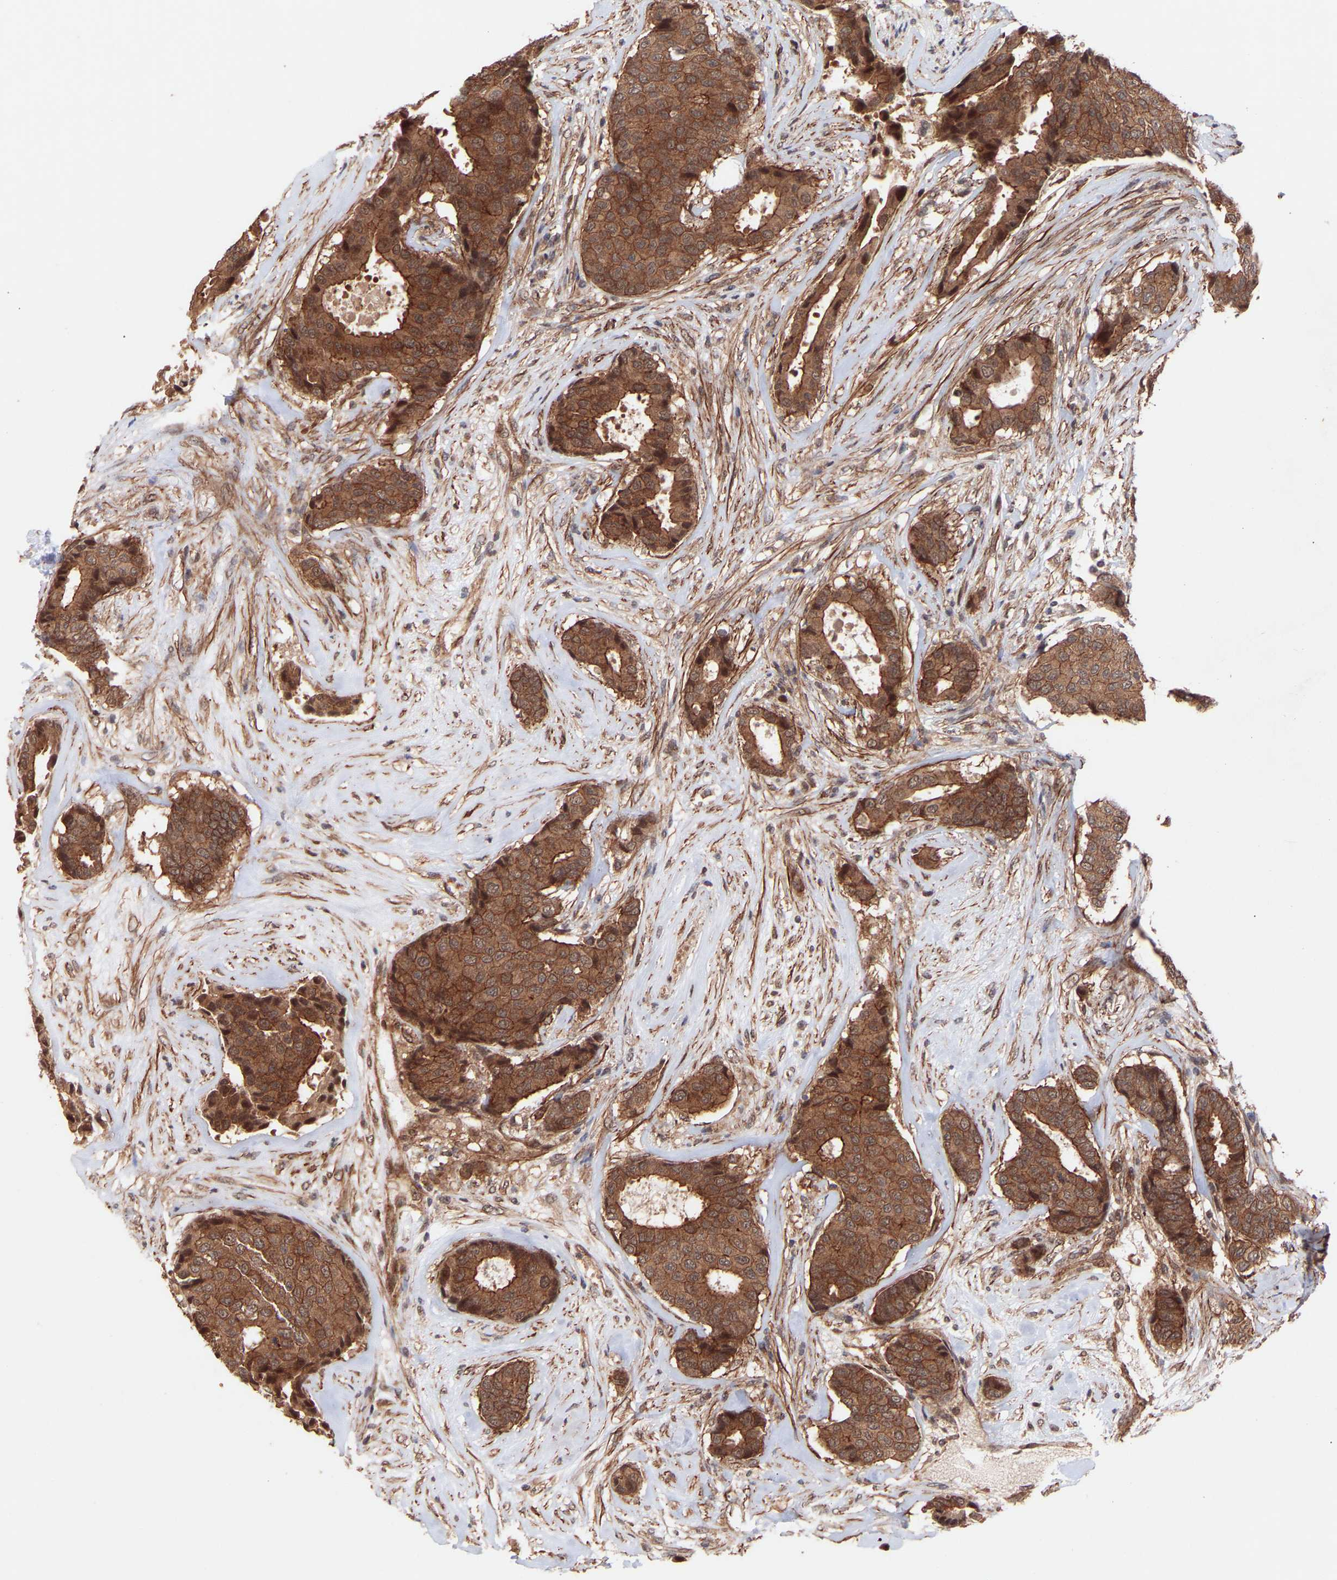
{"staining": {"intensity": "strong", "quantity": ">75%", "location": "cytoplasmic/membranous,nuclear"}, "tissue": "breast cancer", "cell_type": "Tumor cells", "image_type": "cancer", "snomed": [{"axis": "morphology", "description": "Duct carcinoma"}, {"axis": "topography", "description": "Breast"}], "caption": "Breast intraductal carcinoma stained with DAB (3,3'-diaminobenzidine) immunohistochemistry displays high levels of strong cytoplasmic/membranous and nuclear expression in about >75% of tumor cells. The staining is performed using DAB brown chromogen to label protein expression. The nuclei are counter-stained blue using hematoxylin.", "gene": "PDLIM5", "patient": {"sex": "female", "age": 75}}